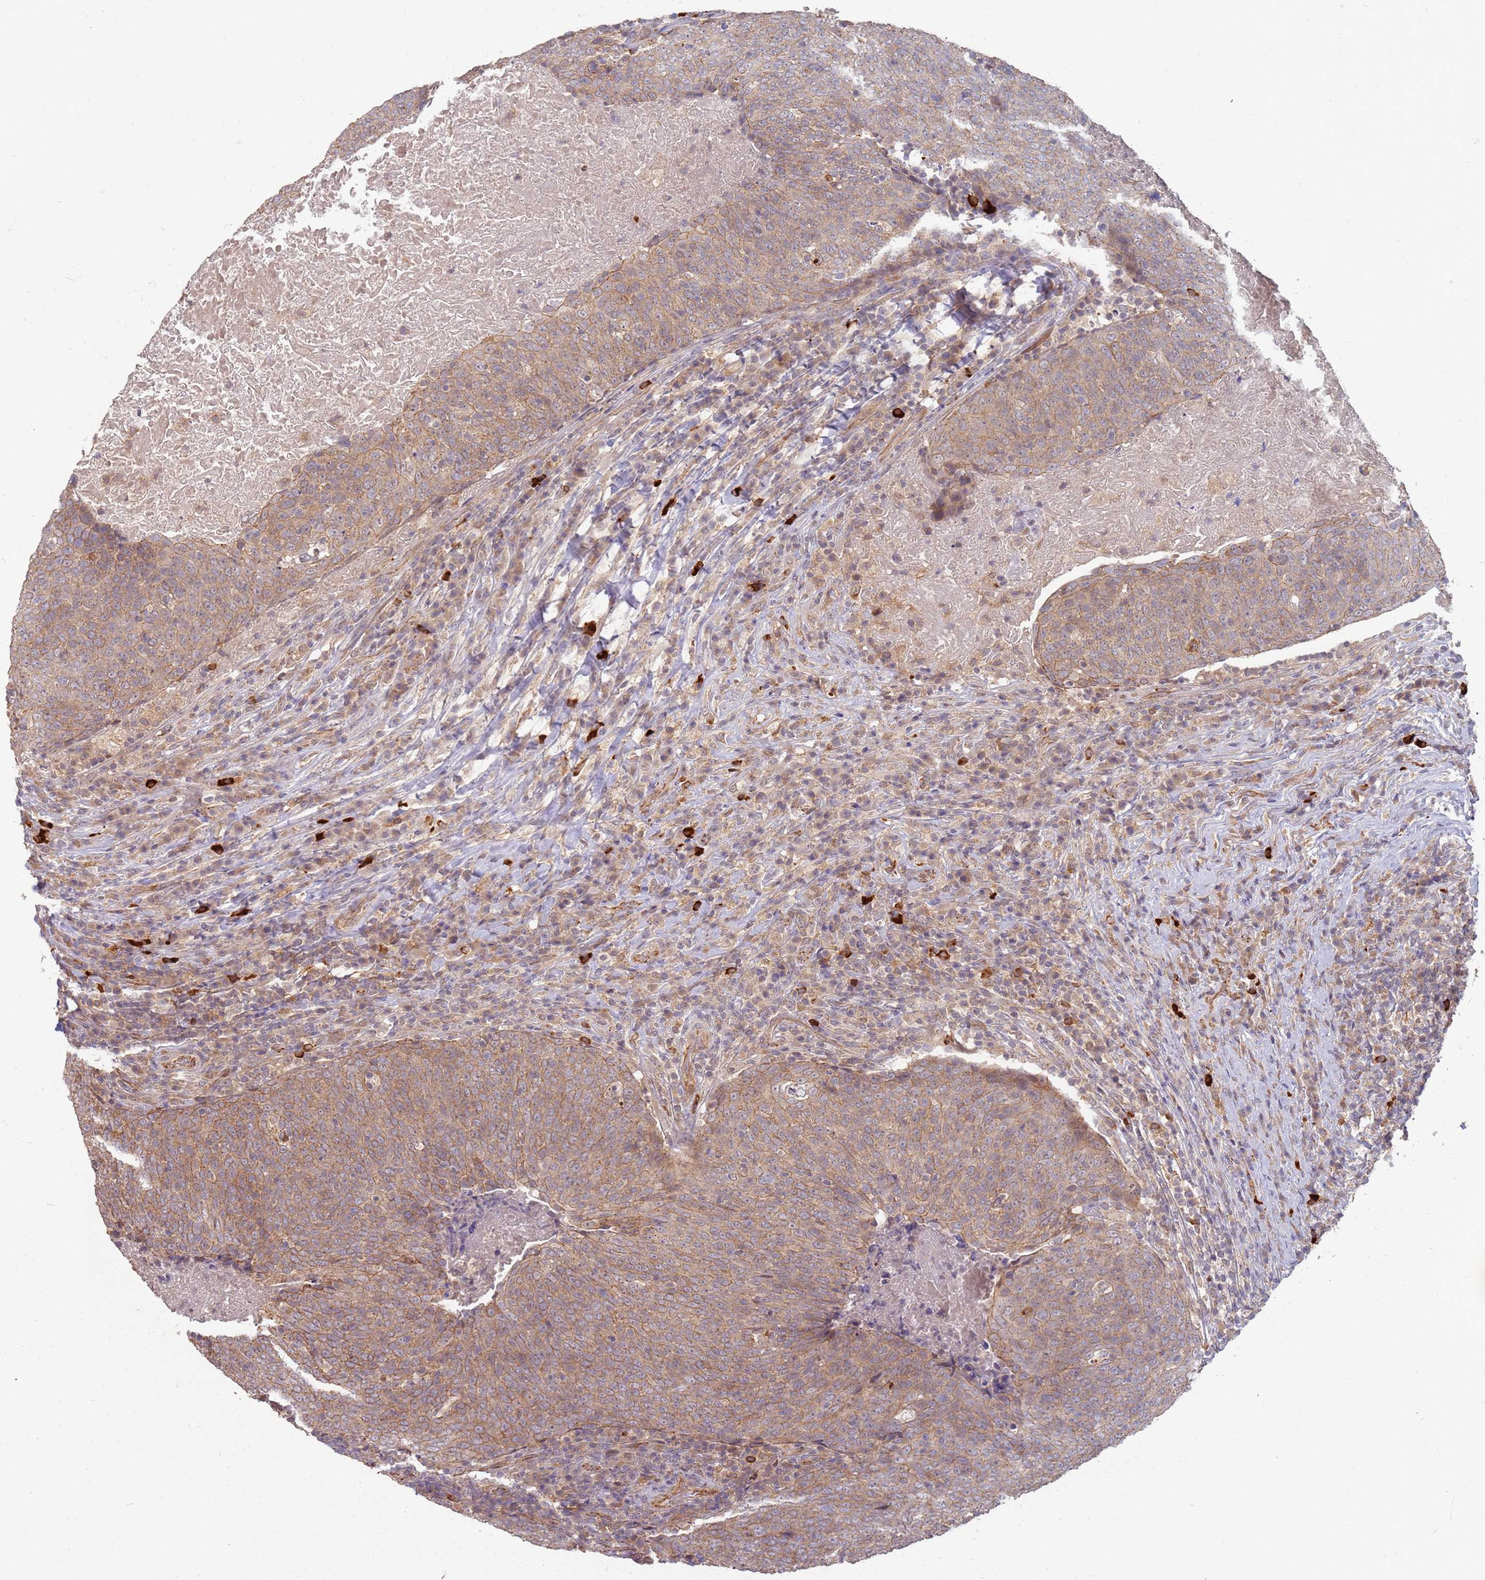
{"staining": {"intensity": "moderate", "quantity": ">75%", "location": "cytoplasmic/membranous"}, "tissue": "head and neck cancer", "cell_type": "Tumor cells", "image_type": "cancer", "snomed": [{"axis": "morphology", "description": "Squamous cell carcinoma, NOS"}, {"axis": "morphology", "description": "Squamous cell carcinoma, metastatic, NOS"}, {"axis": "topography", "description": "Lymph node"}, {"axis": "topography", "description": "Head-Neck"}], "caption": "This is an image of IHC staining of squamous cell carcinoma (head and neck), which shows moderate expression in the cytoplasmic/membranous of tumor cells.", "gene": "MPEG1", "patient": {"sex": "male", "age": 62}}